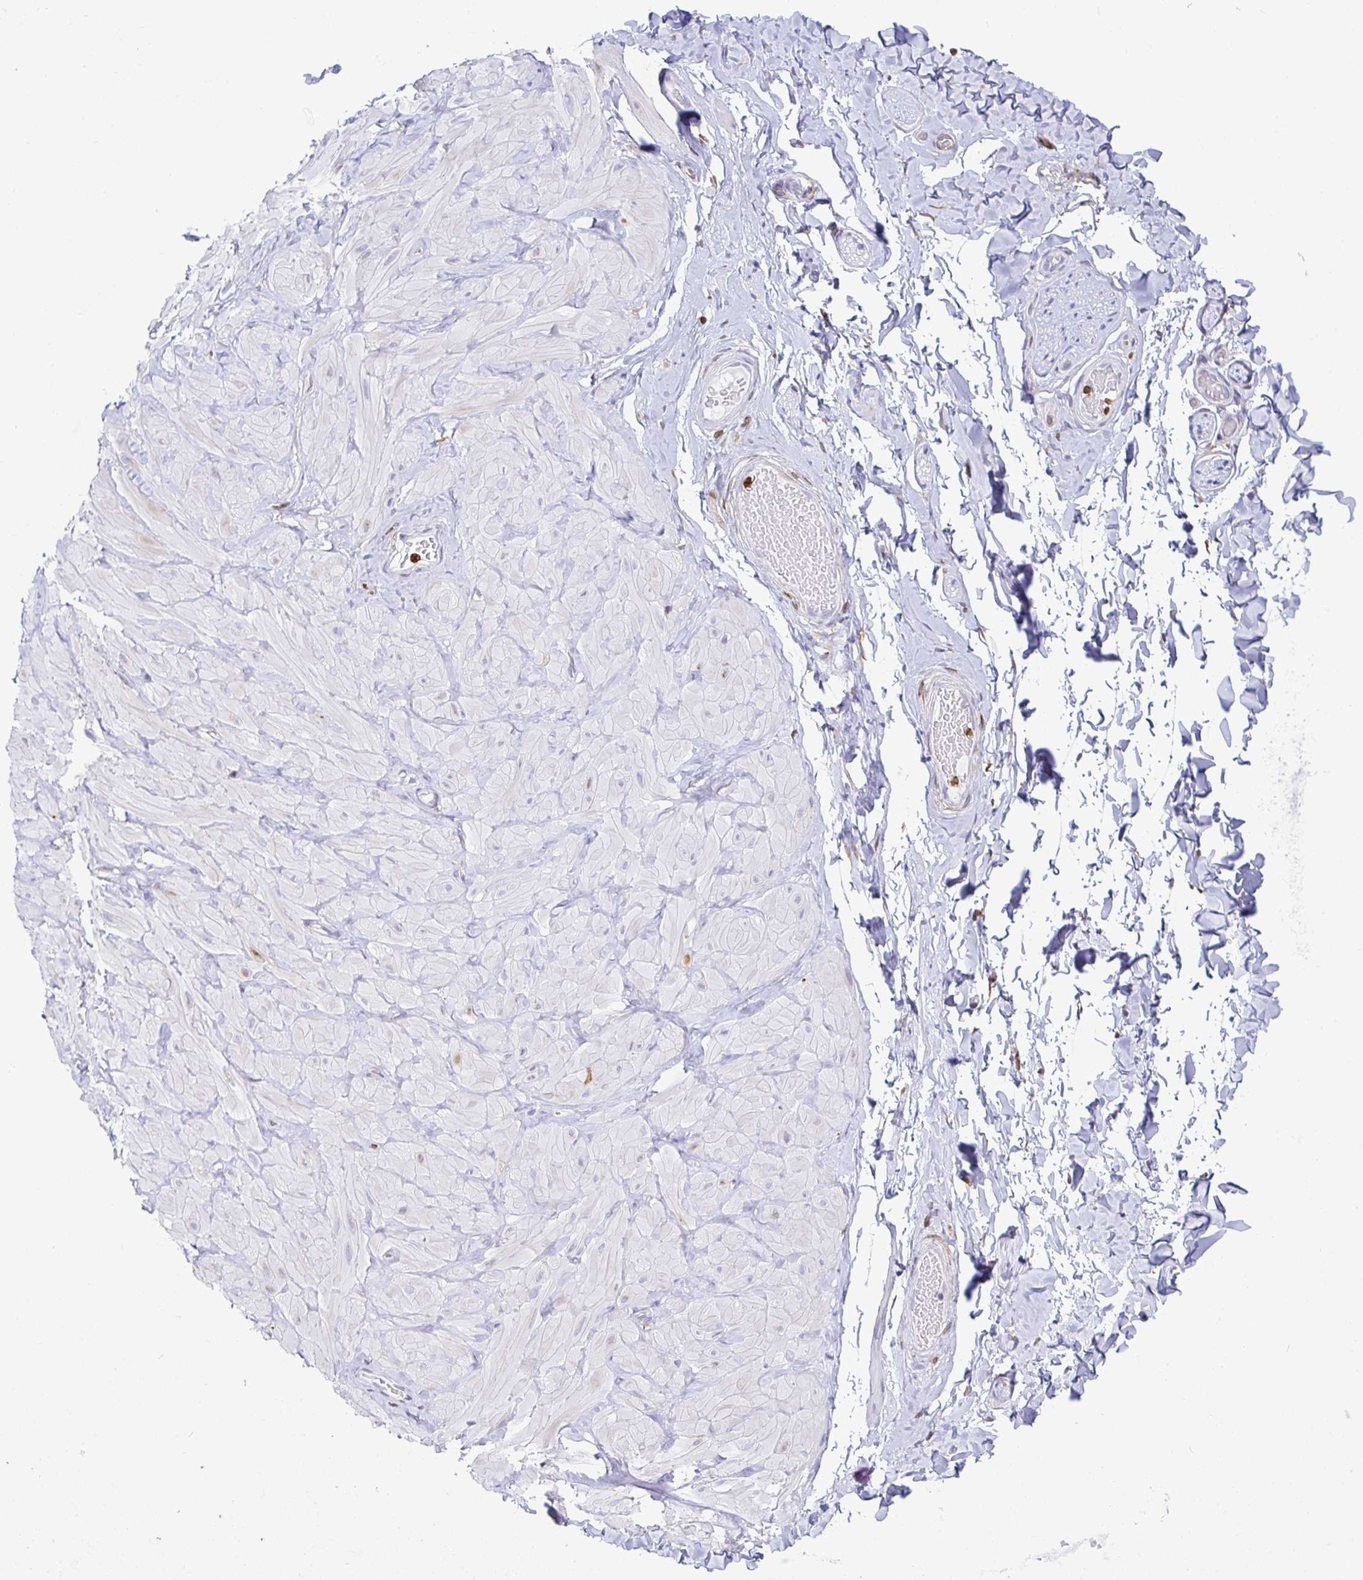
{"staining": {"intensity": "negative", "quantity": "none", "location": "none"}, "tissue": "soft tissue", "cell_type": "Fibroblasts", "image_type": "normal", "snomed": [{"axis": "morphology", "description": "Normal tissue, NOS"}, {"axis": "topography", "description": "Soft tissue"}, {"axis": "topography", "description": "Adipose tissue"}, {"axis": "topography", "description": "Vascular tissue"}, {"axis": "topography", "description": "Peripheral nerve tissue"}], "caption": "This is a histopathology image of IHC staining of unremarkable soft tissue, which shows no staining in fibroblasts. The staining was performed using DAB to visualize the protein expression in brown, while the nuclei were stained in blue with hematoxylin (Magnification: 20x).", "gene": "TP53I11", "patient": {"sex": "male", "age": 29}}